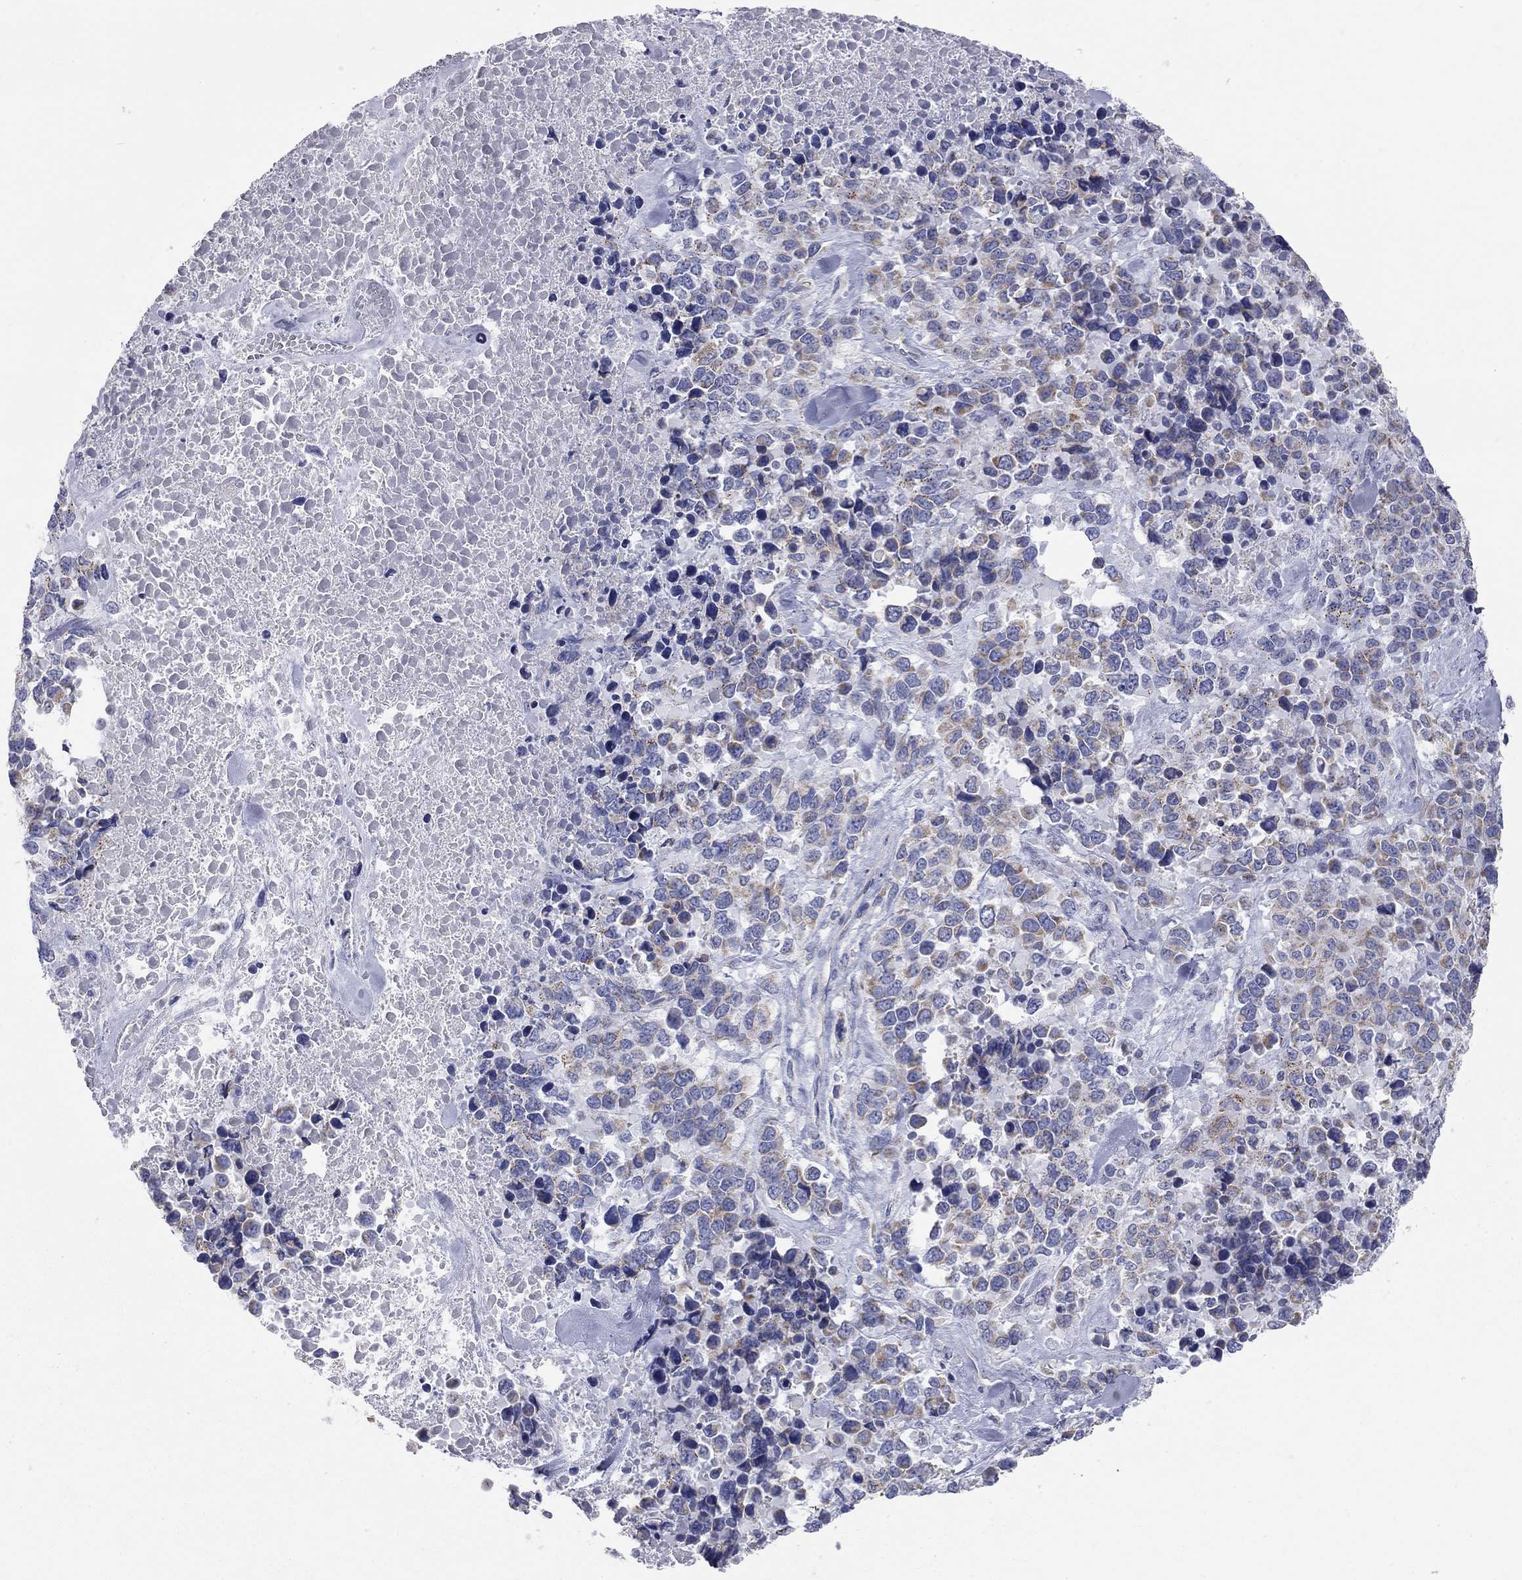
{"staining": {"intensity": "moderate", "quantity": "<25%", "location": "cytoplasmic/membranous"}, "tissue": "melanoma", "cell_type": "Tumor cells", "image_type": "cancer", "snomed": [{"axis": "morphology", "description": "Malignant melanoma, Metastatic site"}, {"axis": "topography", "description": "Skin"}], "caption": "This is an image of immunohistochemistry (IHC) staining of melanoma, which shows moderate positivity in the cytoplasmic/membranous of tumor cells.", "gene": "CFAP161", "patient": {"sex": "male", "age": 84}}